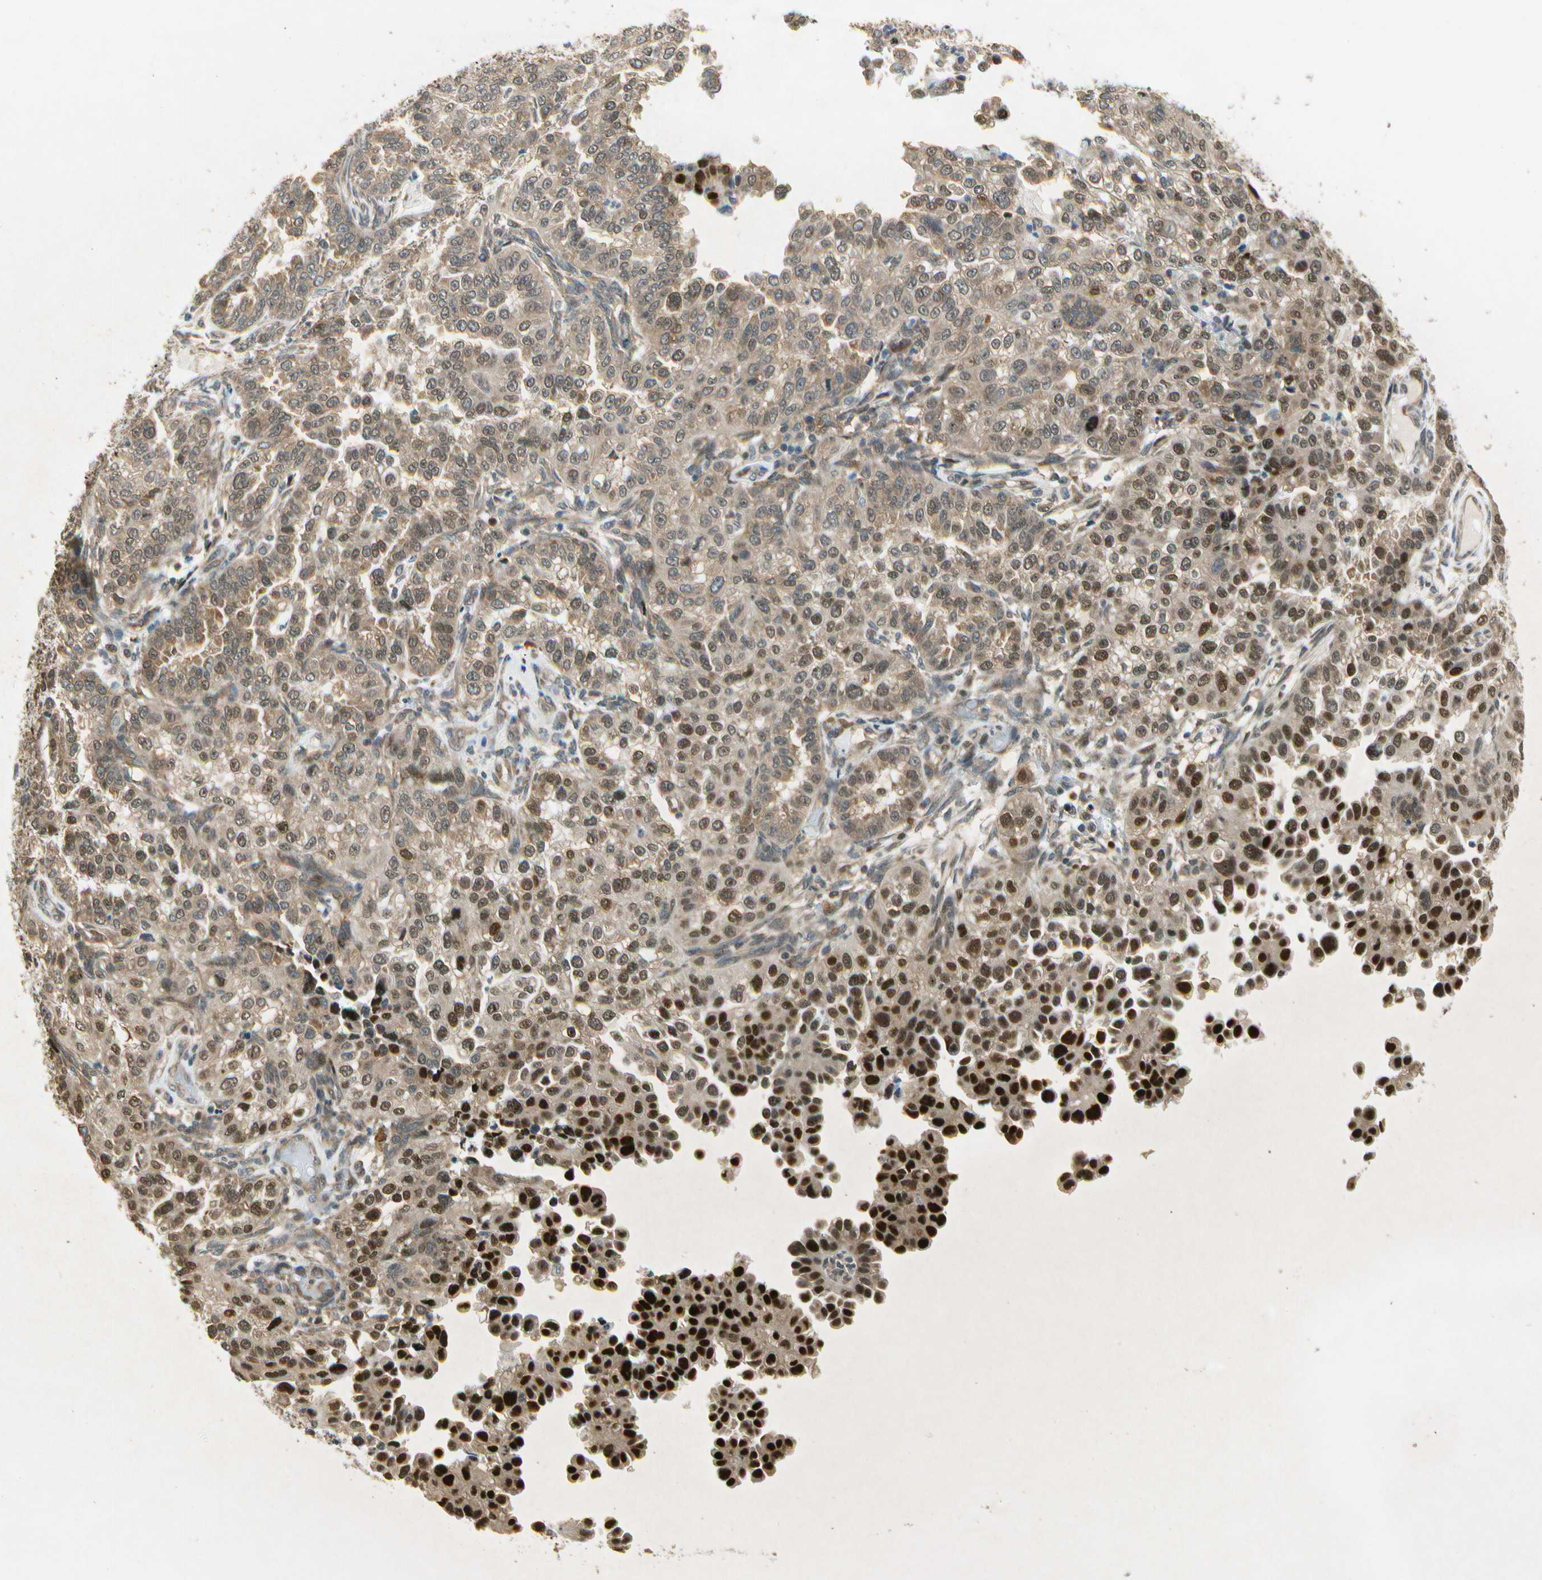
{"staining": {"intensity": "moderate", "quantity": ">75%", "location": "cytoplasmic/membranous,nuclear"}, "tissue": "endometrial cancer", "cell_type": "Tumor cells", "image_type": "cancer", "snomed": [{"axis": "morphology", "description": "Adenocarcinoma, NOS"}, {"axis": "topography", "description": "Endometrium"}], "caption": "The micrograph displays staining of endometrial cancer, revealing moderate cytoplasmic/membranous and nuclear protein positivity (brown color) within tumor cells. The staining was performed using DAB to visualize the protein expression in brown, while the nuclei were stained in blue with hematoxylin (Magnification: 20x).", "gene": "EIF1AX", "patient": {"sex": "female", "age": 85}}